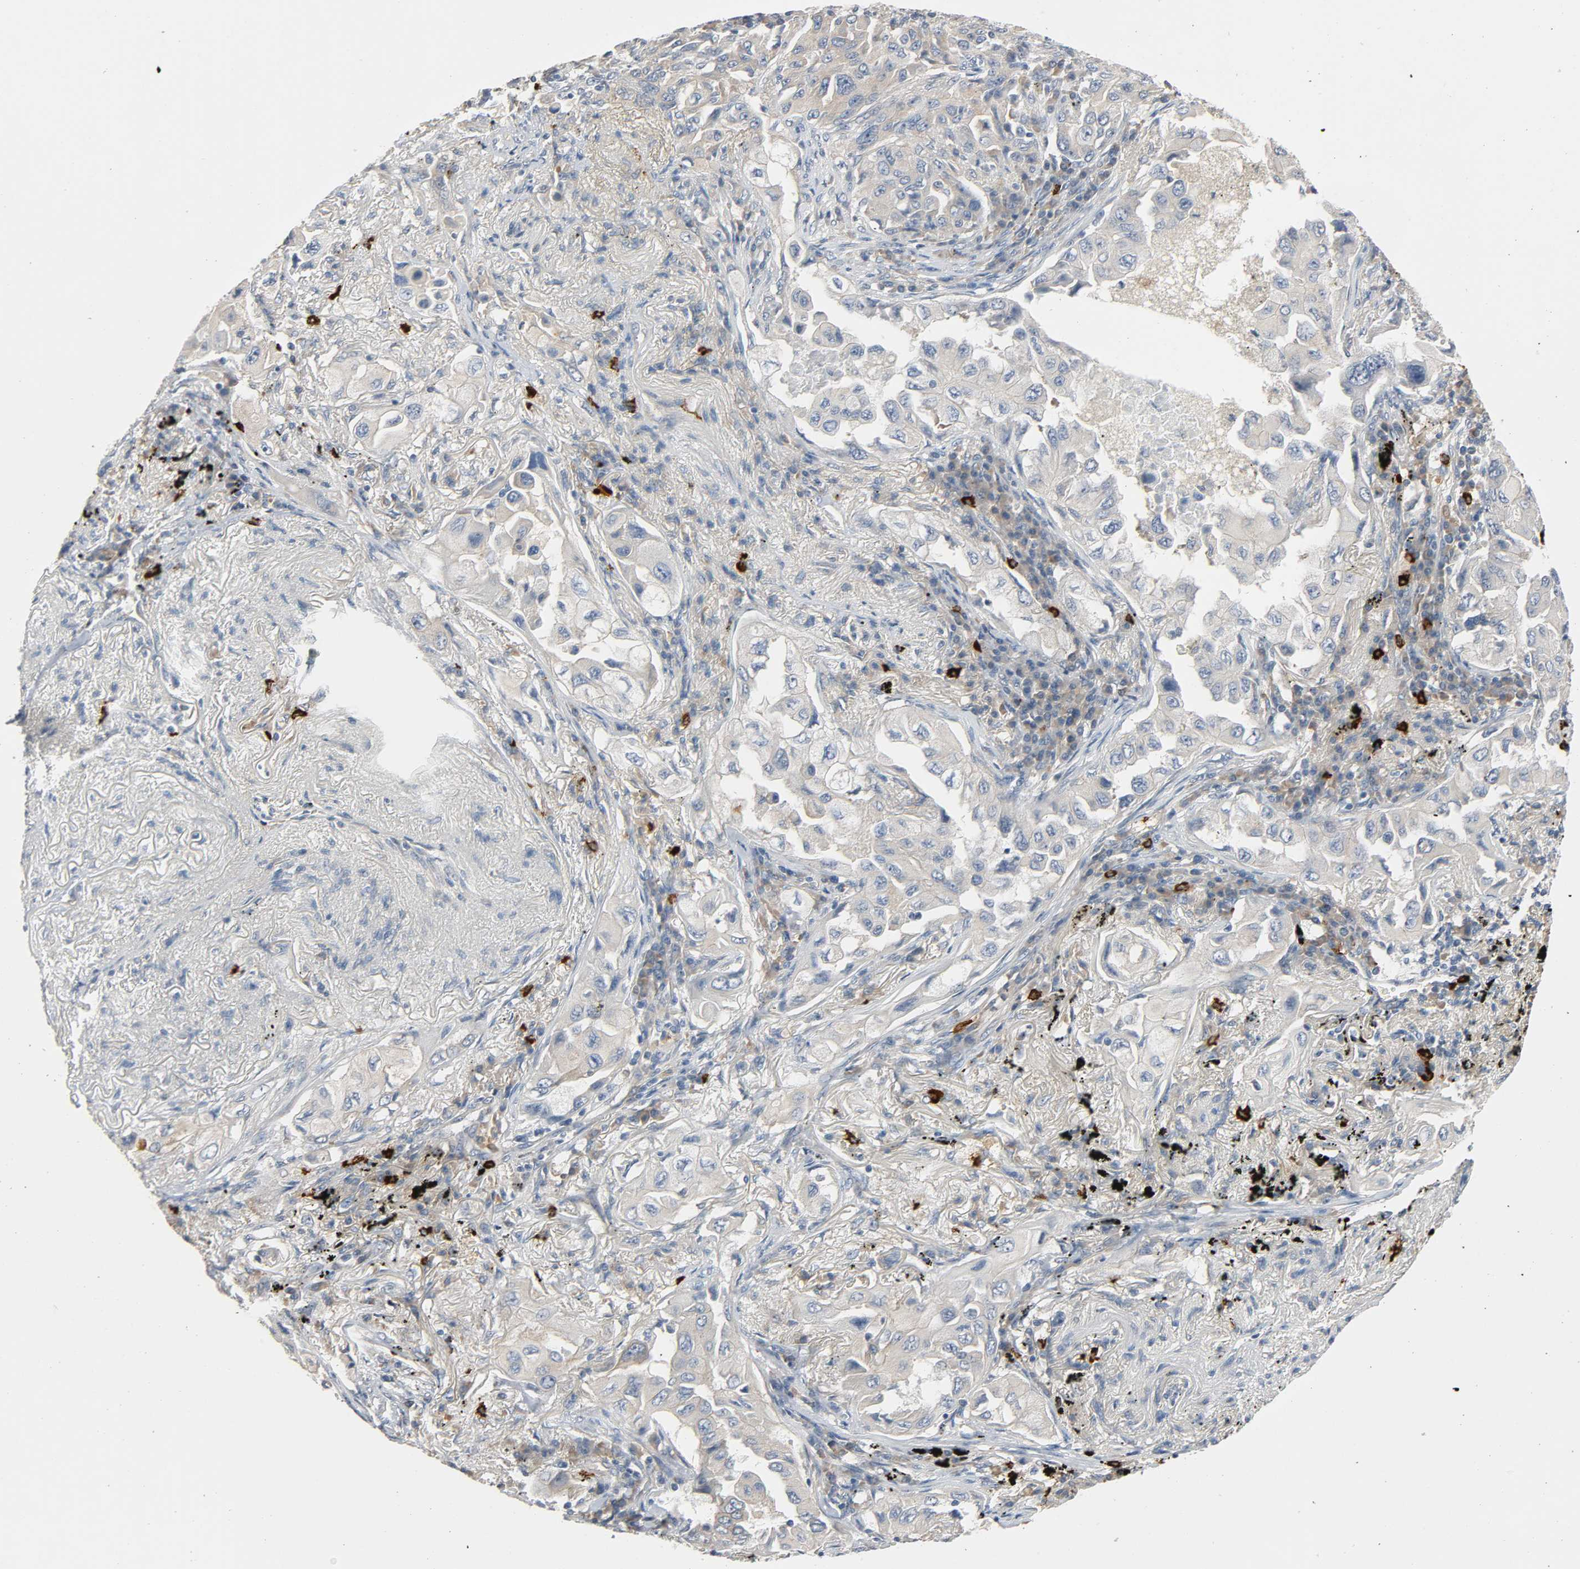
{"staining": {"intensity": "negative", "quantity": "none", "location": "none"}, "tissue": "lung cancer", "cell_type": "Tumor cells", "image_type": "cancer", "snomed": [{"axis": "morphology", "description": "Adenocarcinoma, NOS"}, {"axis": "topography", "description": "Lung"}], "caption": "This is an IHC image of human adenocarcinoma (lung). There is no staining in tumor cells.", "gene": "LIMCH1", "patient": {"sex": "female", "age": 65}}